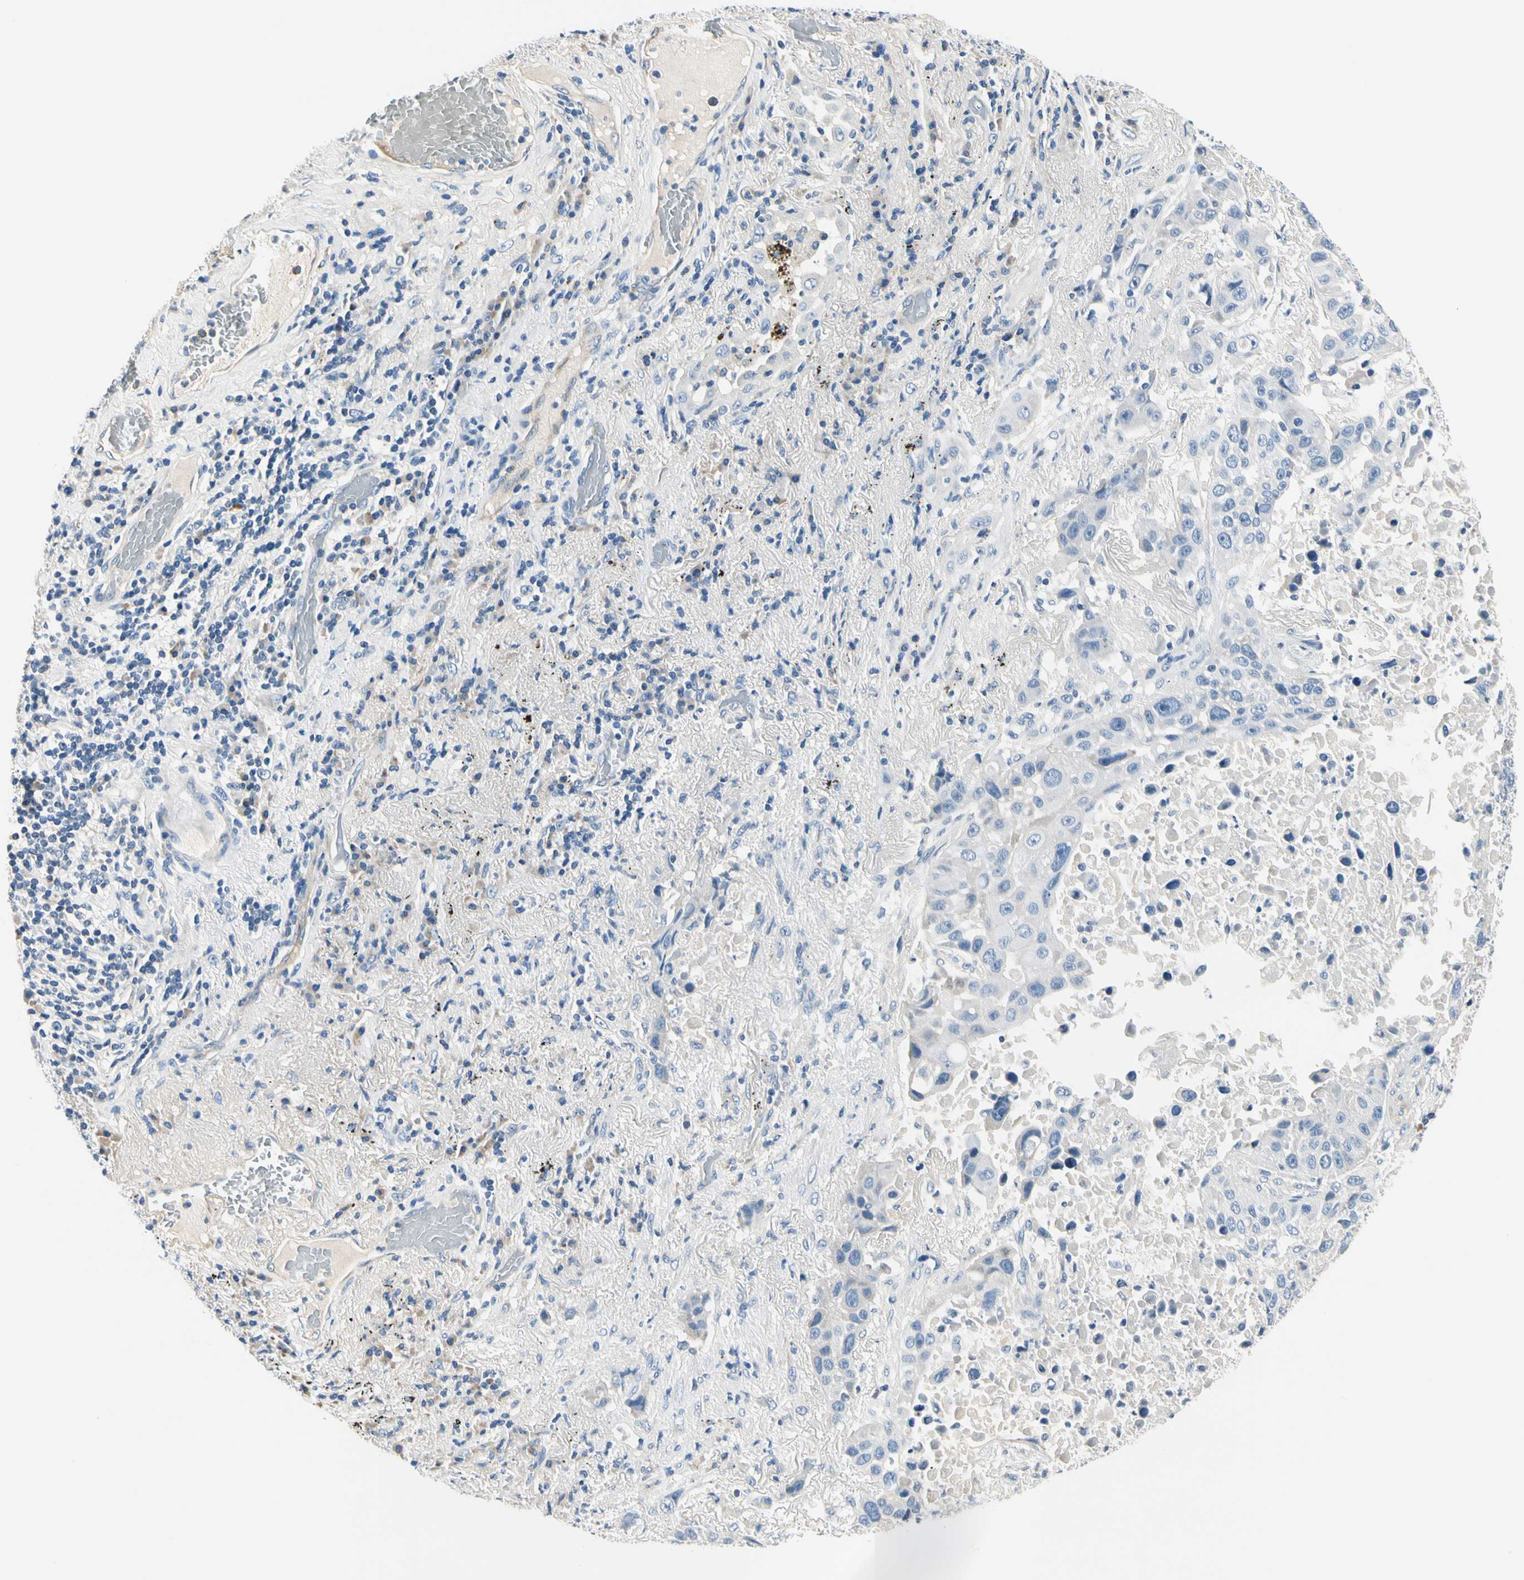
{"staining": {"intensity": "negative", "quantity": "none", "location": "none"}, "tissue": "lung cancer", "cell_type": "Tumor cells", "image_type": "cancer", "snomed": [{"axis": "morphology", "description": "Squamous cell carcinoma, NOS"}, {"axis": "topography", "description": "Lung"}], "caption": "High power microscopy image of an IHC histopathology image of lung cancer (squamous cell carcinoma), revealing no significant staining in tumor cells.", "gene": "TGFBR3", "patient": {"sex": "male", "age": 57}}